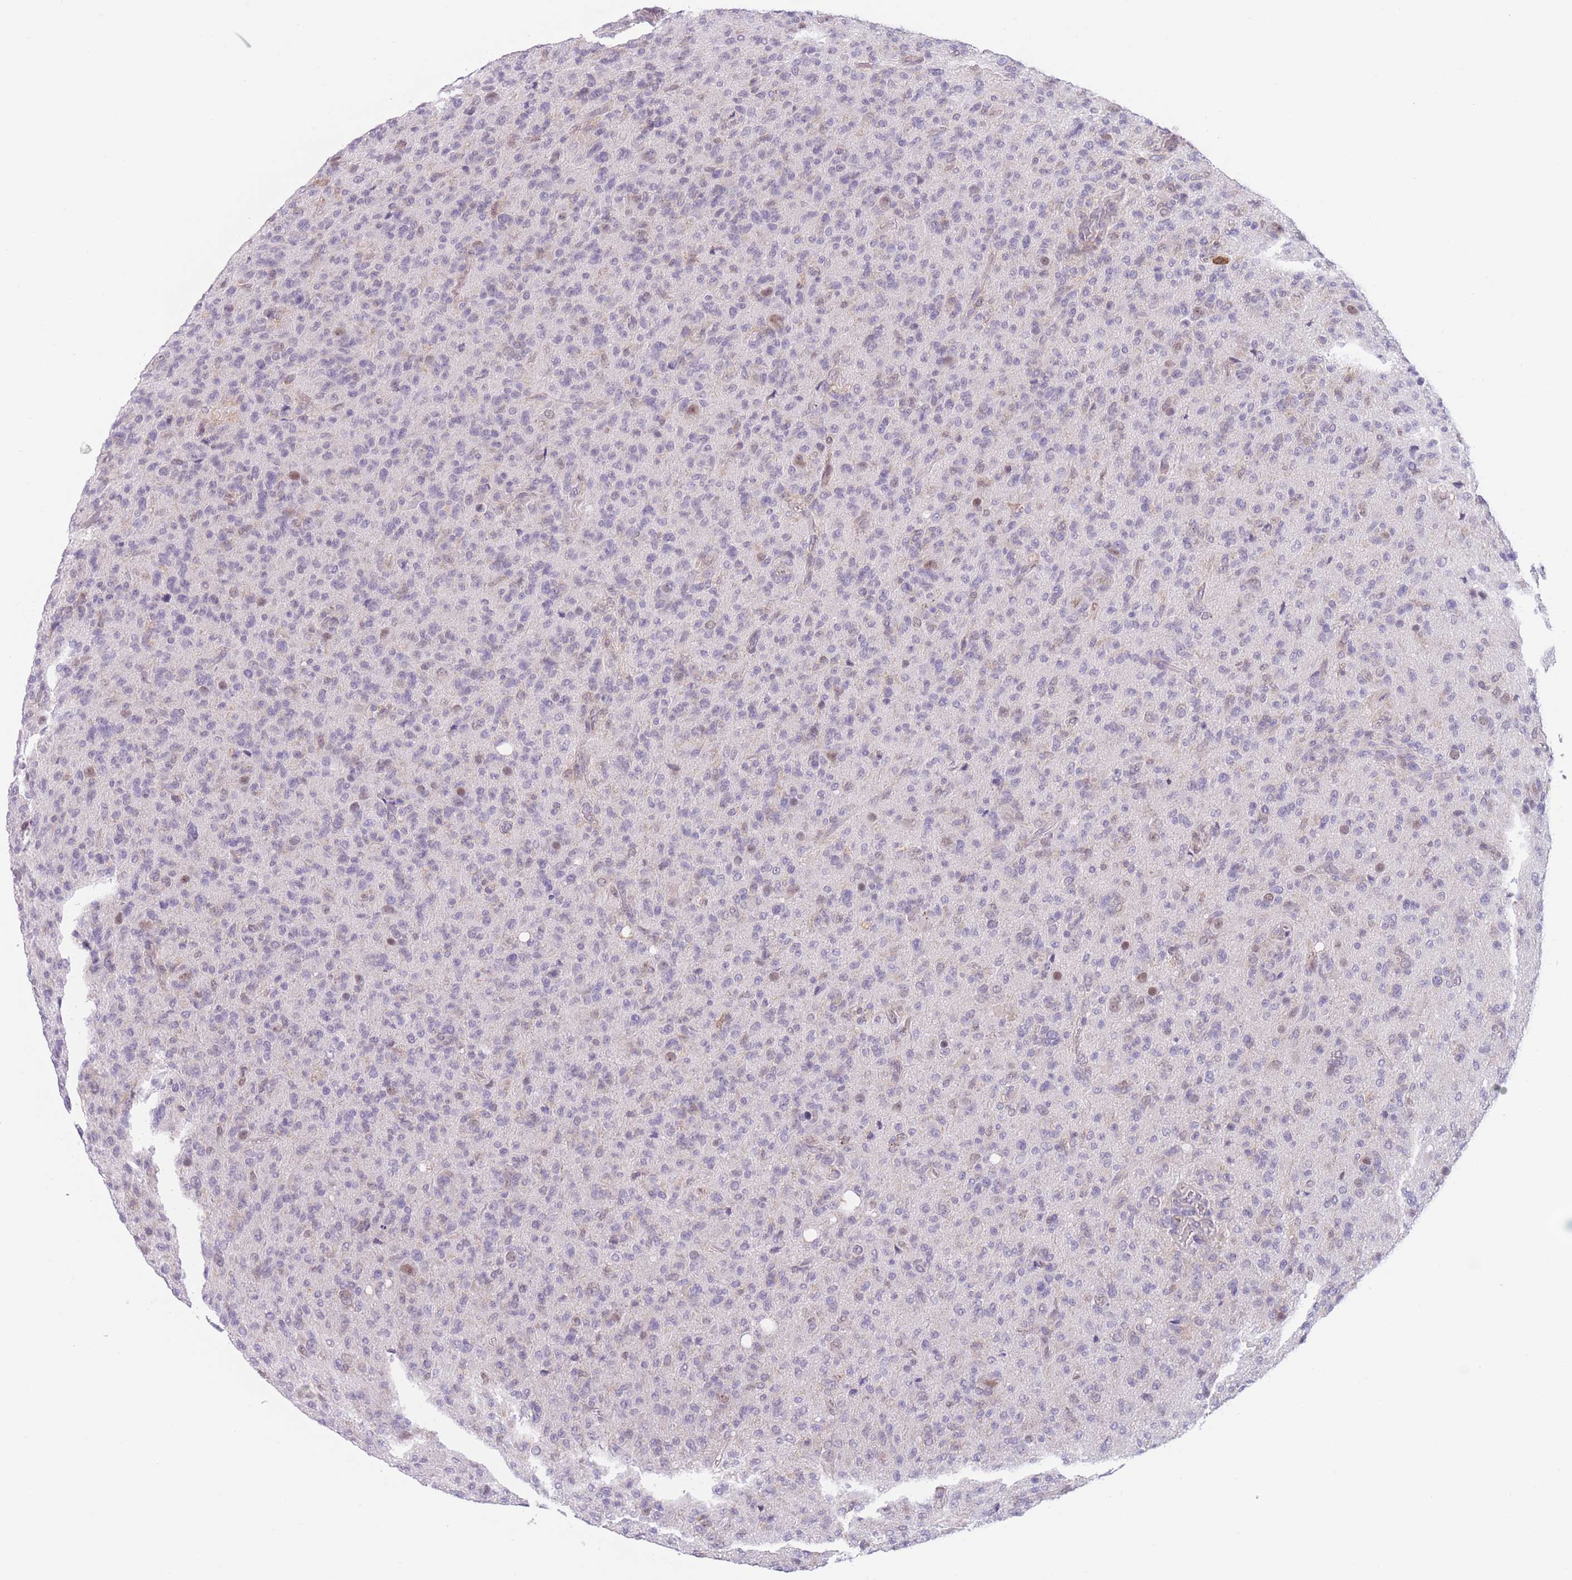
{"staining": {"intensity": "negative", "quantity": "none", "location": "none"}, "tissue": "glioma", "cell_type": "Tumor cells", "image_type": "cancer", "snomed": [{"axis": "morphology", "description": "Glioma, malignant, High grade"}, {"axis": "topography", "description": "Brain"}], "caption": "Glioma stained for a protein using IHC reveals no staining tumor cells.", "gene": "PODXL", "patient": {"sex": "female", "age": 57}}